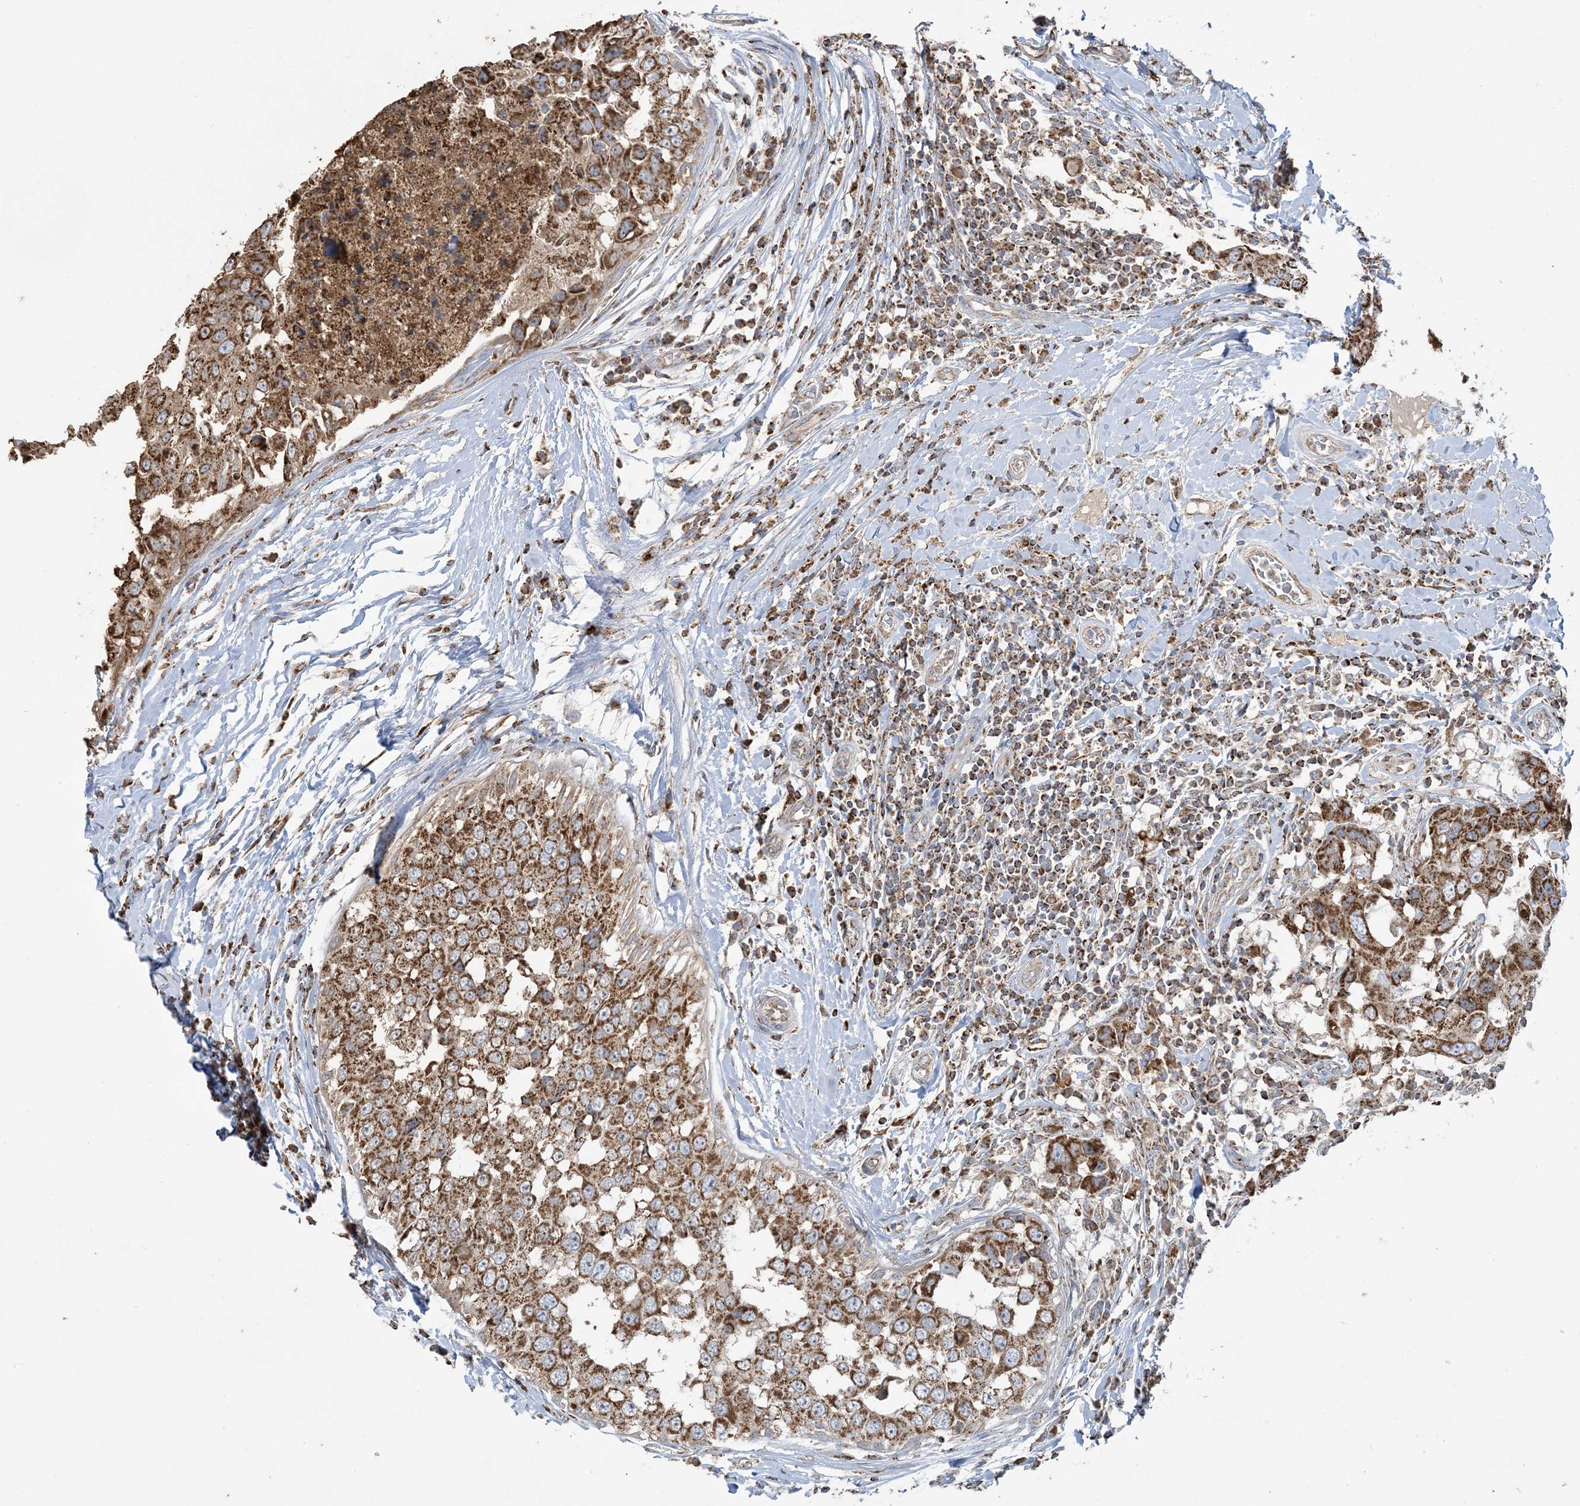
{"staining": {"intensity": "moderate", "quantity": ">75%", "location": "cytoplasmic/membranous"}, "tissue": "breast cancer", "cell_type": "Tumor cells", "image_type": "cancer", "snomed": [{"axis": "morphology", "description": "Duct carcinoma"}, {"axis": "topography", "description": "Breast"}], "caption": "Human breast cancer stained for a protein (brown) exhibits moderate cytoplasmic/membranous positive staining in approximately >75% of tumor cells.", "gene": "AGA", "patient": {"sex": "female", "age": 27}}